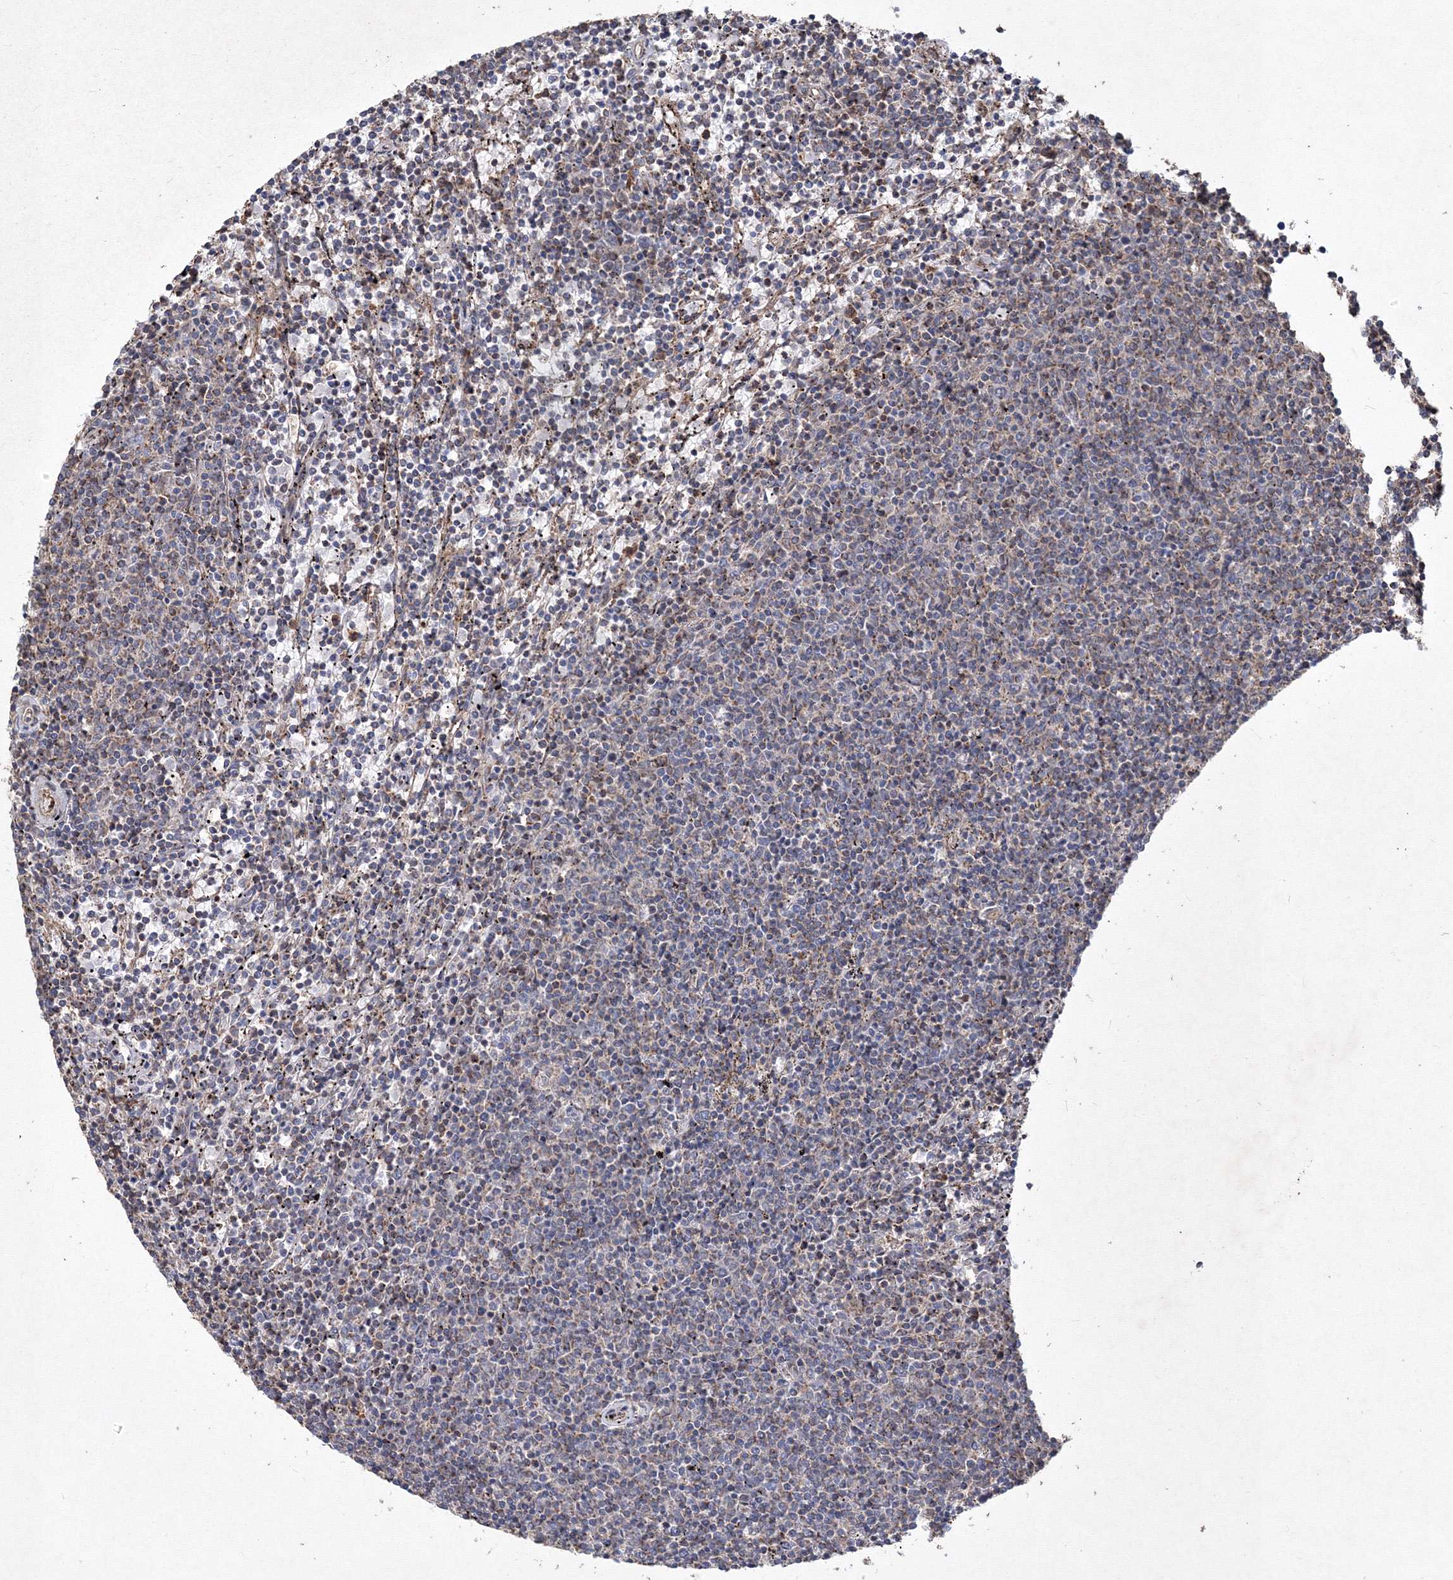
{"staining": {"intensity": "negative", "quantity": "none", "location": "none"}, "tissue": "lymphoma", "cell_type": "Tumor cells", "image_type": "cancer", "snomed": [{"axis": "morphology", "description": "Malignant lymphoma, non-Hodgkin's type, Low grade"}, {"axis": "topography", "description": "Spleen"}], "caption": "Immunohistochemical staining of human lymphoma exhibits no significant expression in tumor cells. (DAB immunohistochemistry visualized using brightfield microscopy, high magnification).", "gene": "TMEM139", "patient": {"sex": "female", "age": 50}}